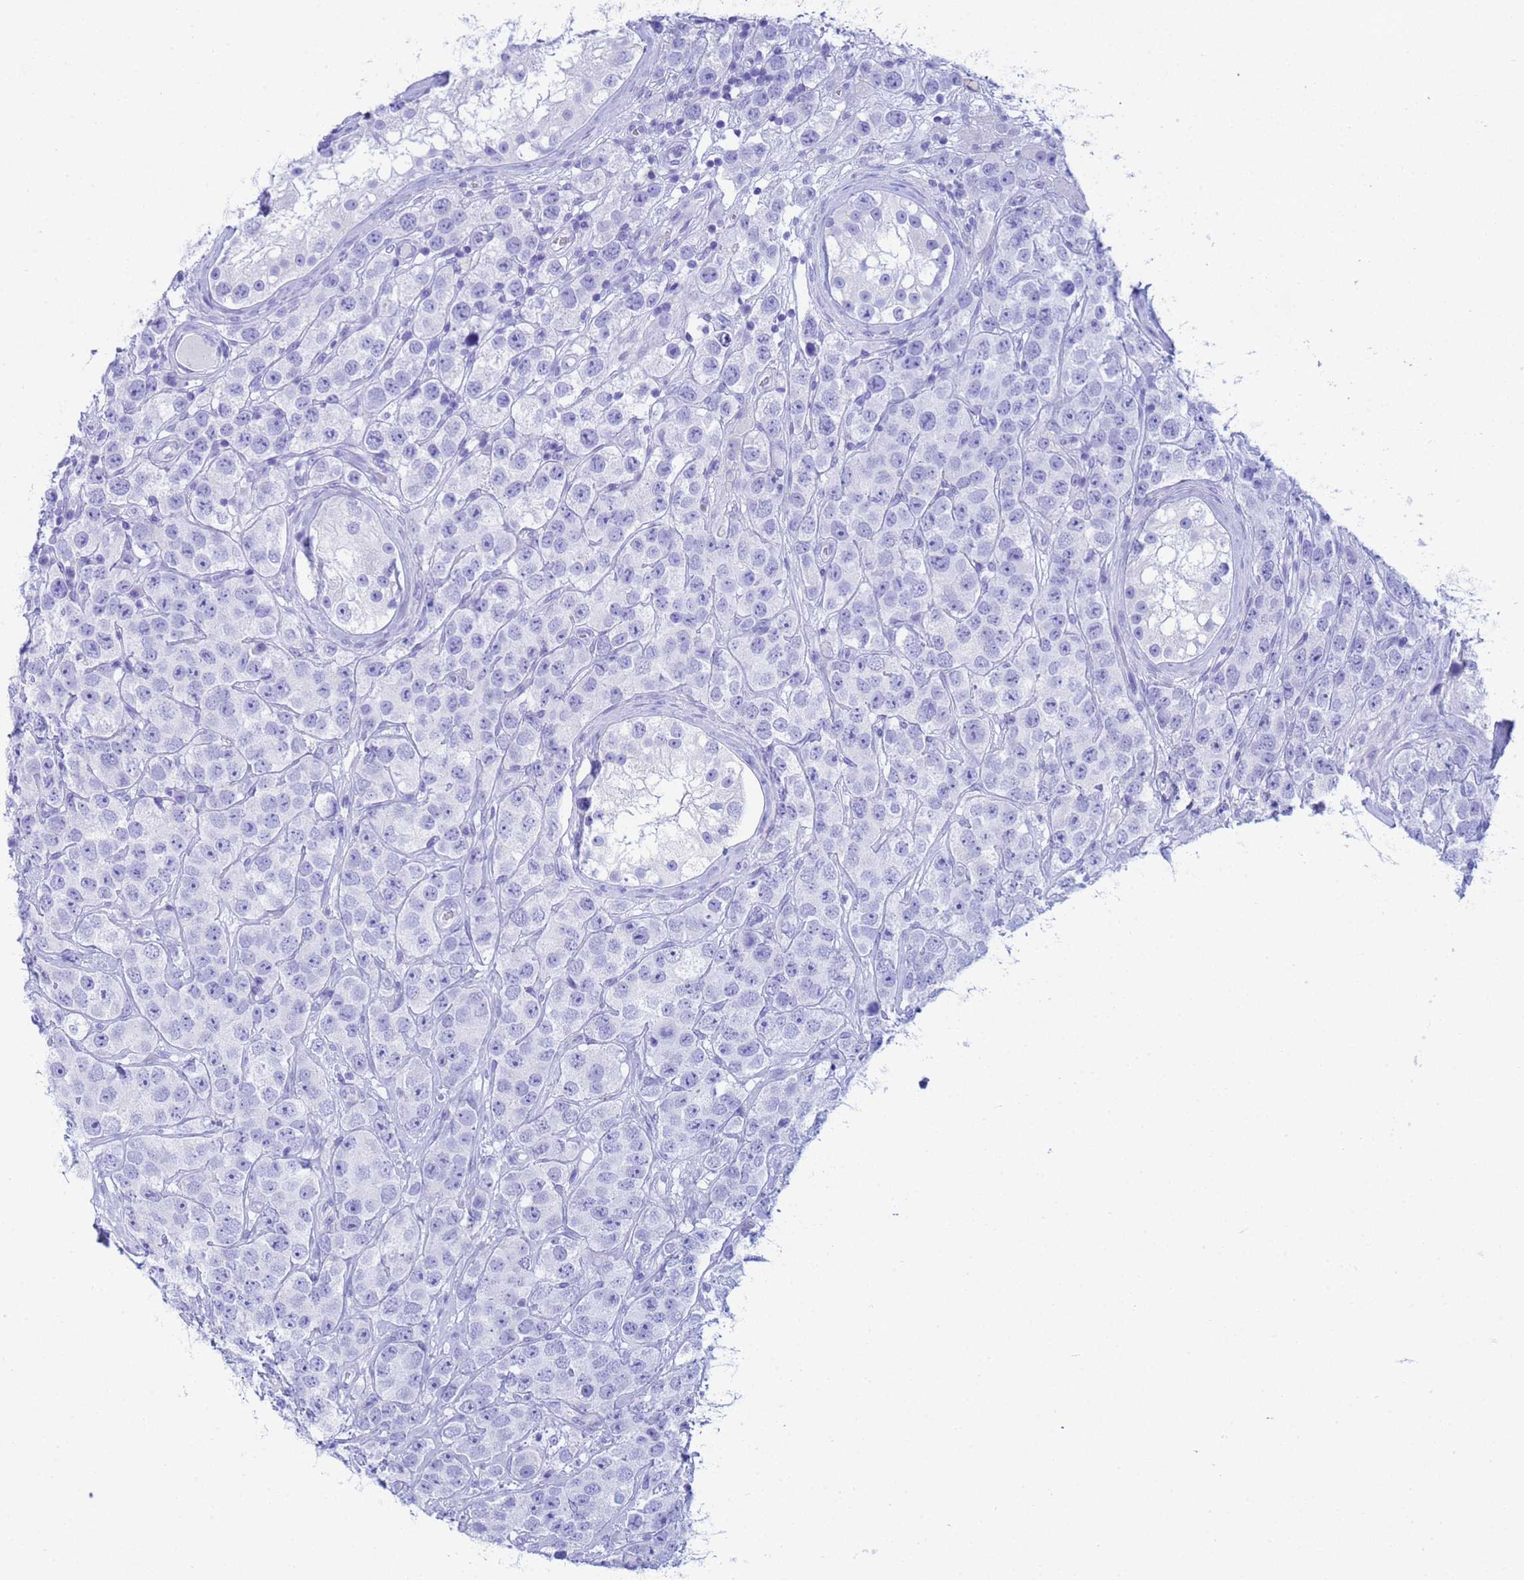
{"staining": {"intensity": "negative", "quantity": "none", "location": "none"}, "tissue": "testis cancer", "cell_type": "Tumor cells", "image_type": "cancer", "snomed": [{"axis": "morphology", "description": "Seminoma, NOS"}, {"axis": "topography", "description": "Testis"}], "caption": "An immunohistochemistry (IHC) photomicrograph of testis cancer is shown. There is no staining in tumor cells of testis cancer.", "gene": "AQP12A", "patient": {"sex": "male", "age": 28}}